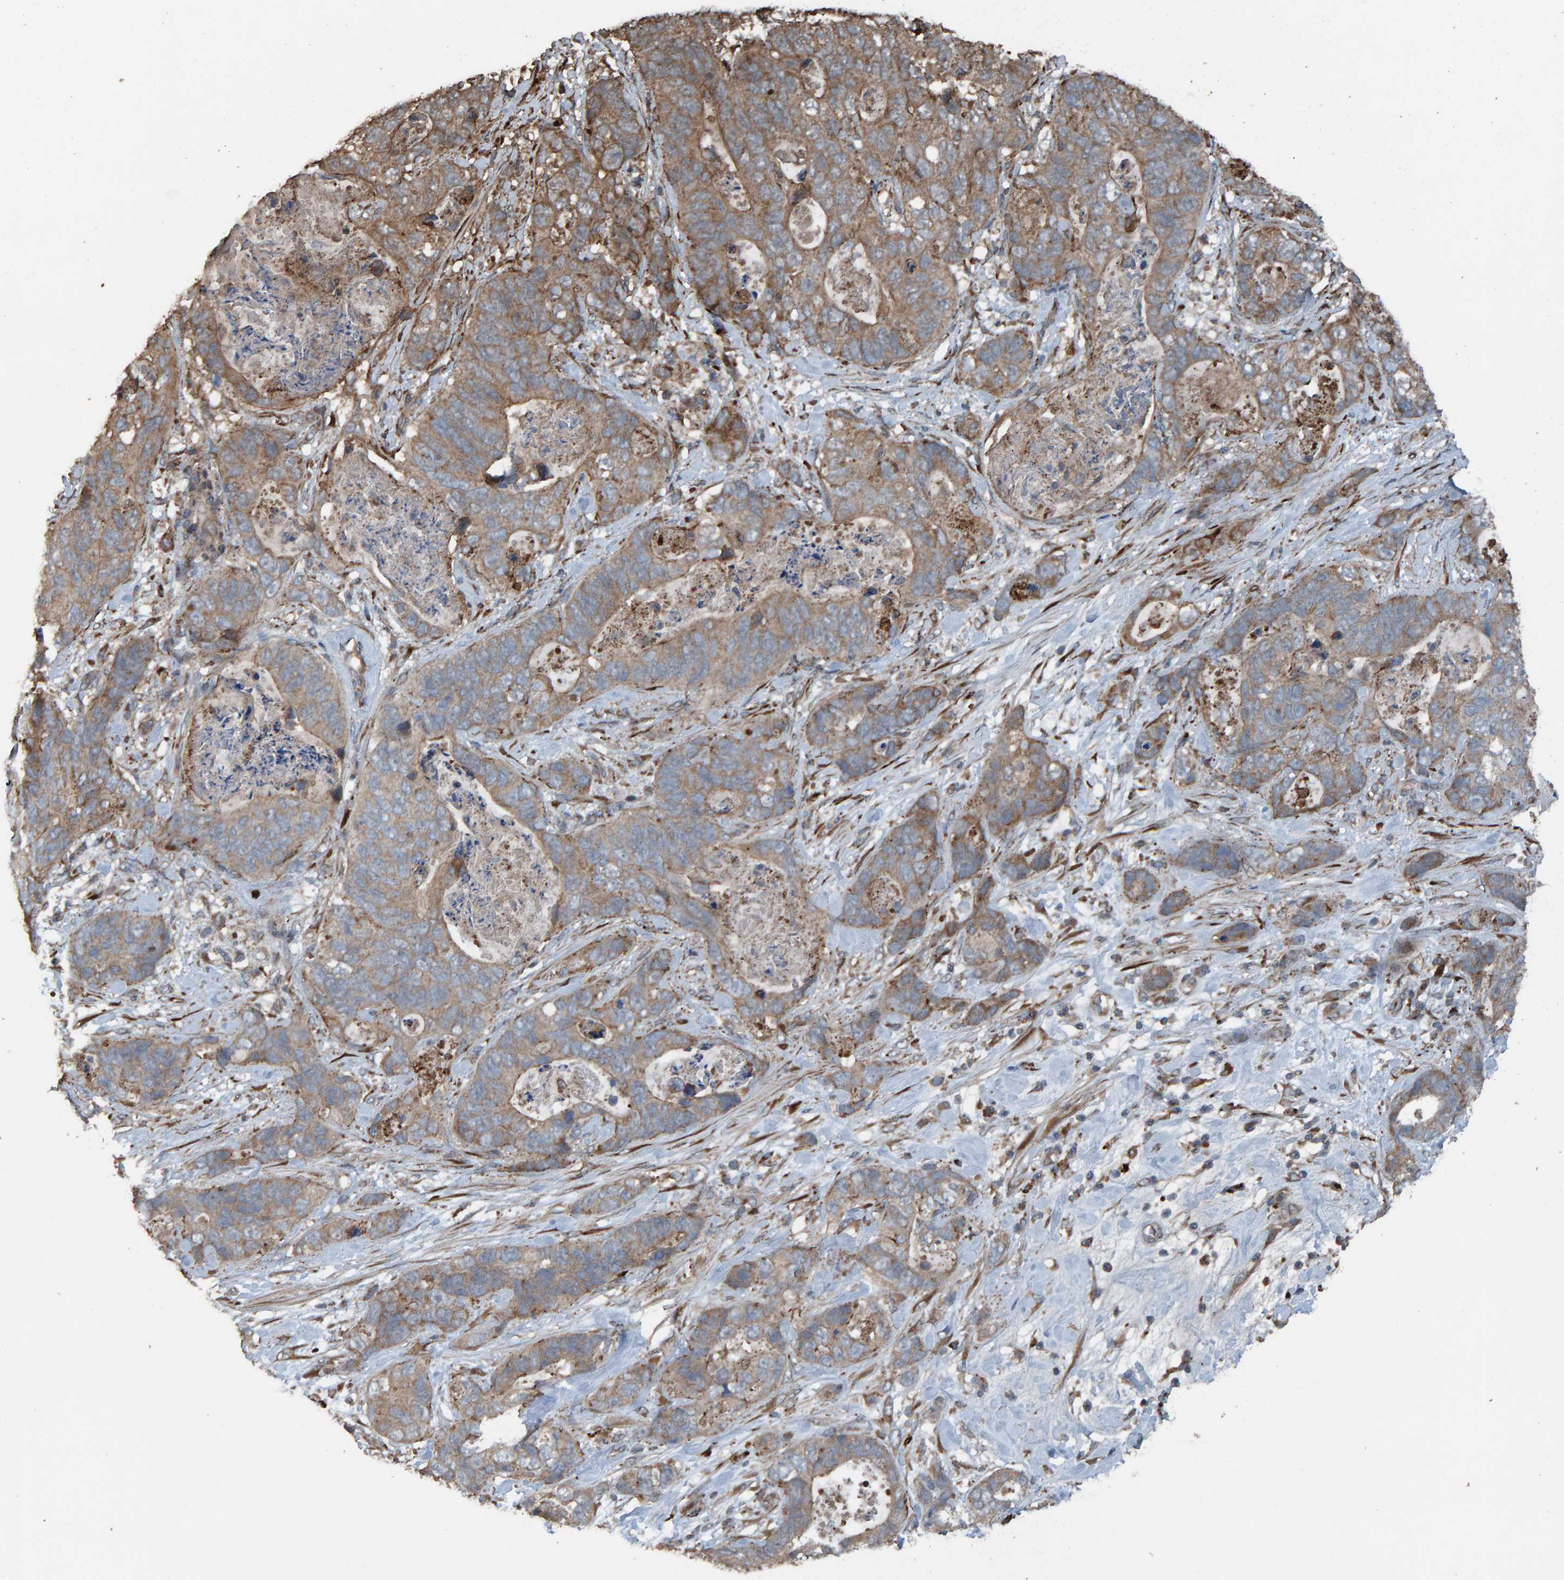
{"staining": {"intensity": "moderate", "quantity": "25%-75%", "location": "cytoplasmic/membranous"}, "tissue": "stomach cancer", "cell_type": "Tumor cells", "image_type": "cancer", "snomed": [{"axis": "morphology", "description": "Normal tissue, NOS"}, {"axis": "morphology", "description": "Adenocarcinoma, NOS"}, {"axis": "topography", "description": "Stomach"}], "caption": "Immunohistochemistry (IHC) of human stomach cancer (adenocarcinoma) exhibits medium levels of moderate cytoplasmic/membranous staining in approximately 25%-75% of tumor cells.", "gene": "DUS1L", "patient": {"sex": "female", "age": 89}}